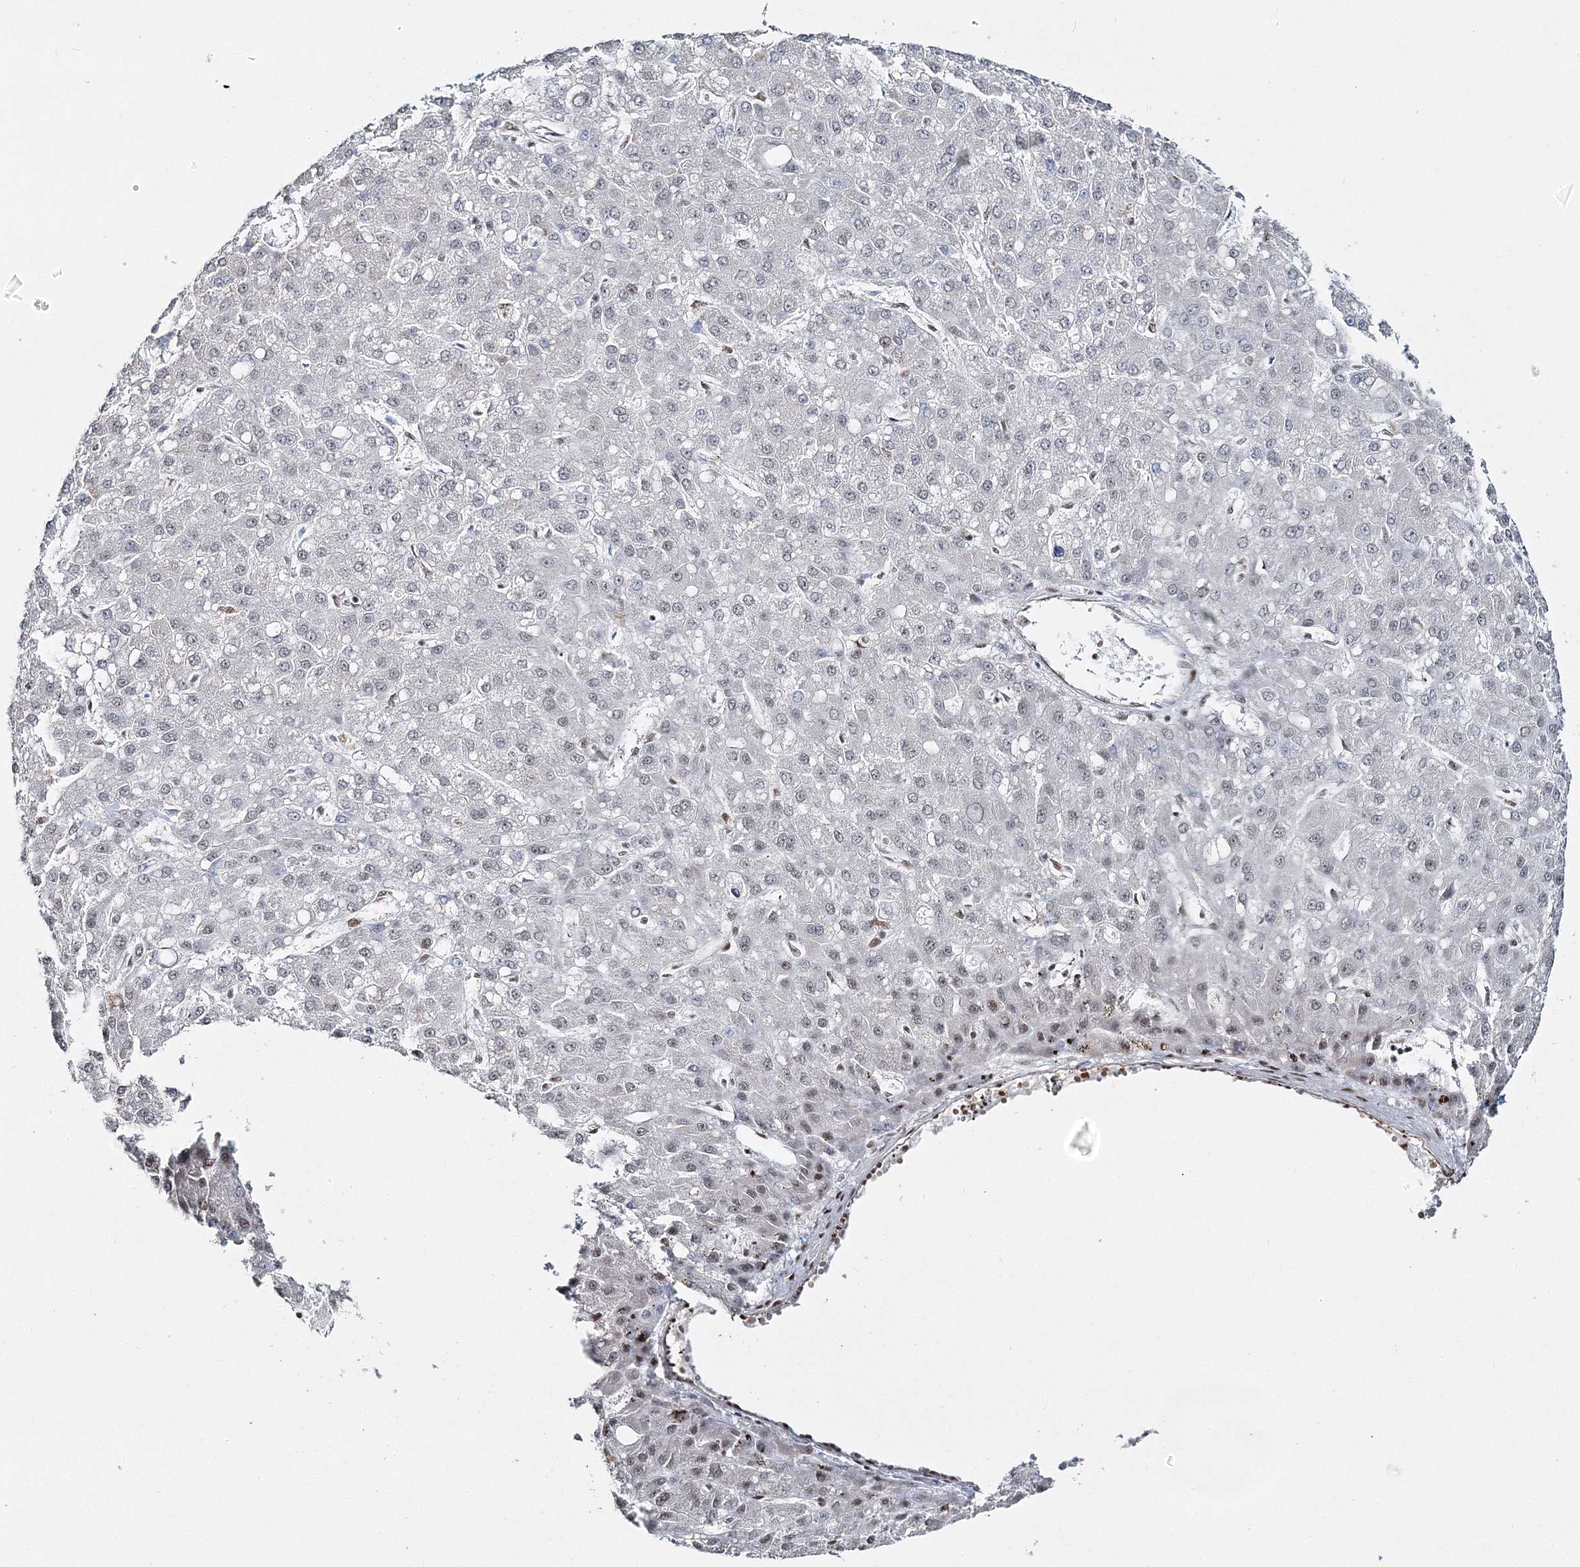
{"staining": {"intensity": "negative", "quantity": "none", "location": "none"}, "tissue": "liver cancer", "cell_type": "Tumor cells", "image_type": "cancer", "snomed": [{"axis": "morphology", "description": "Carcinoma, Hepatocellular, NOS"}, {"axis": "topography", "description": "Liver"}], "caption": "There is no significant staining in tumor cells of liver cancer.", "gene": "QRICH1", "patient": {"sex": "male", "age": 67}}